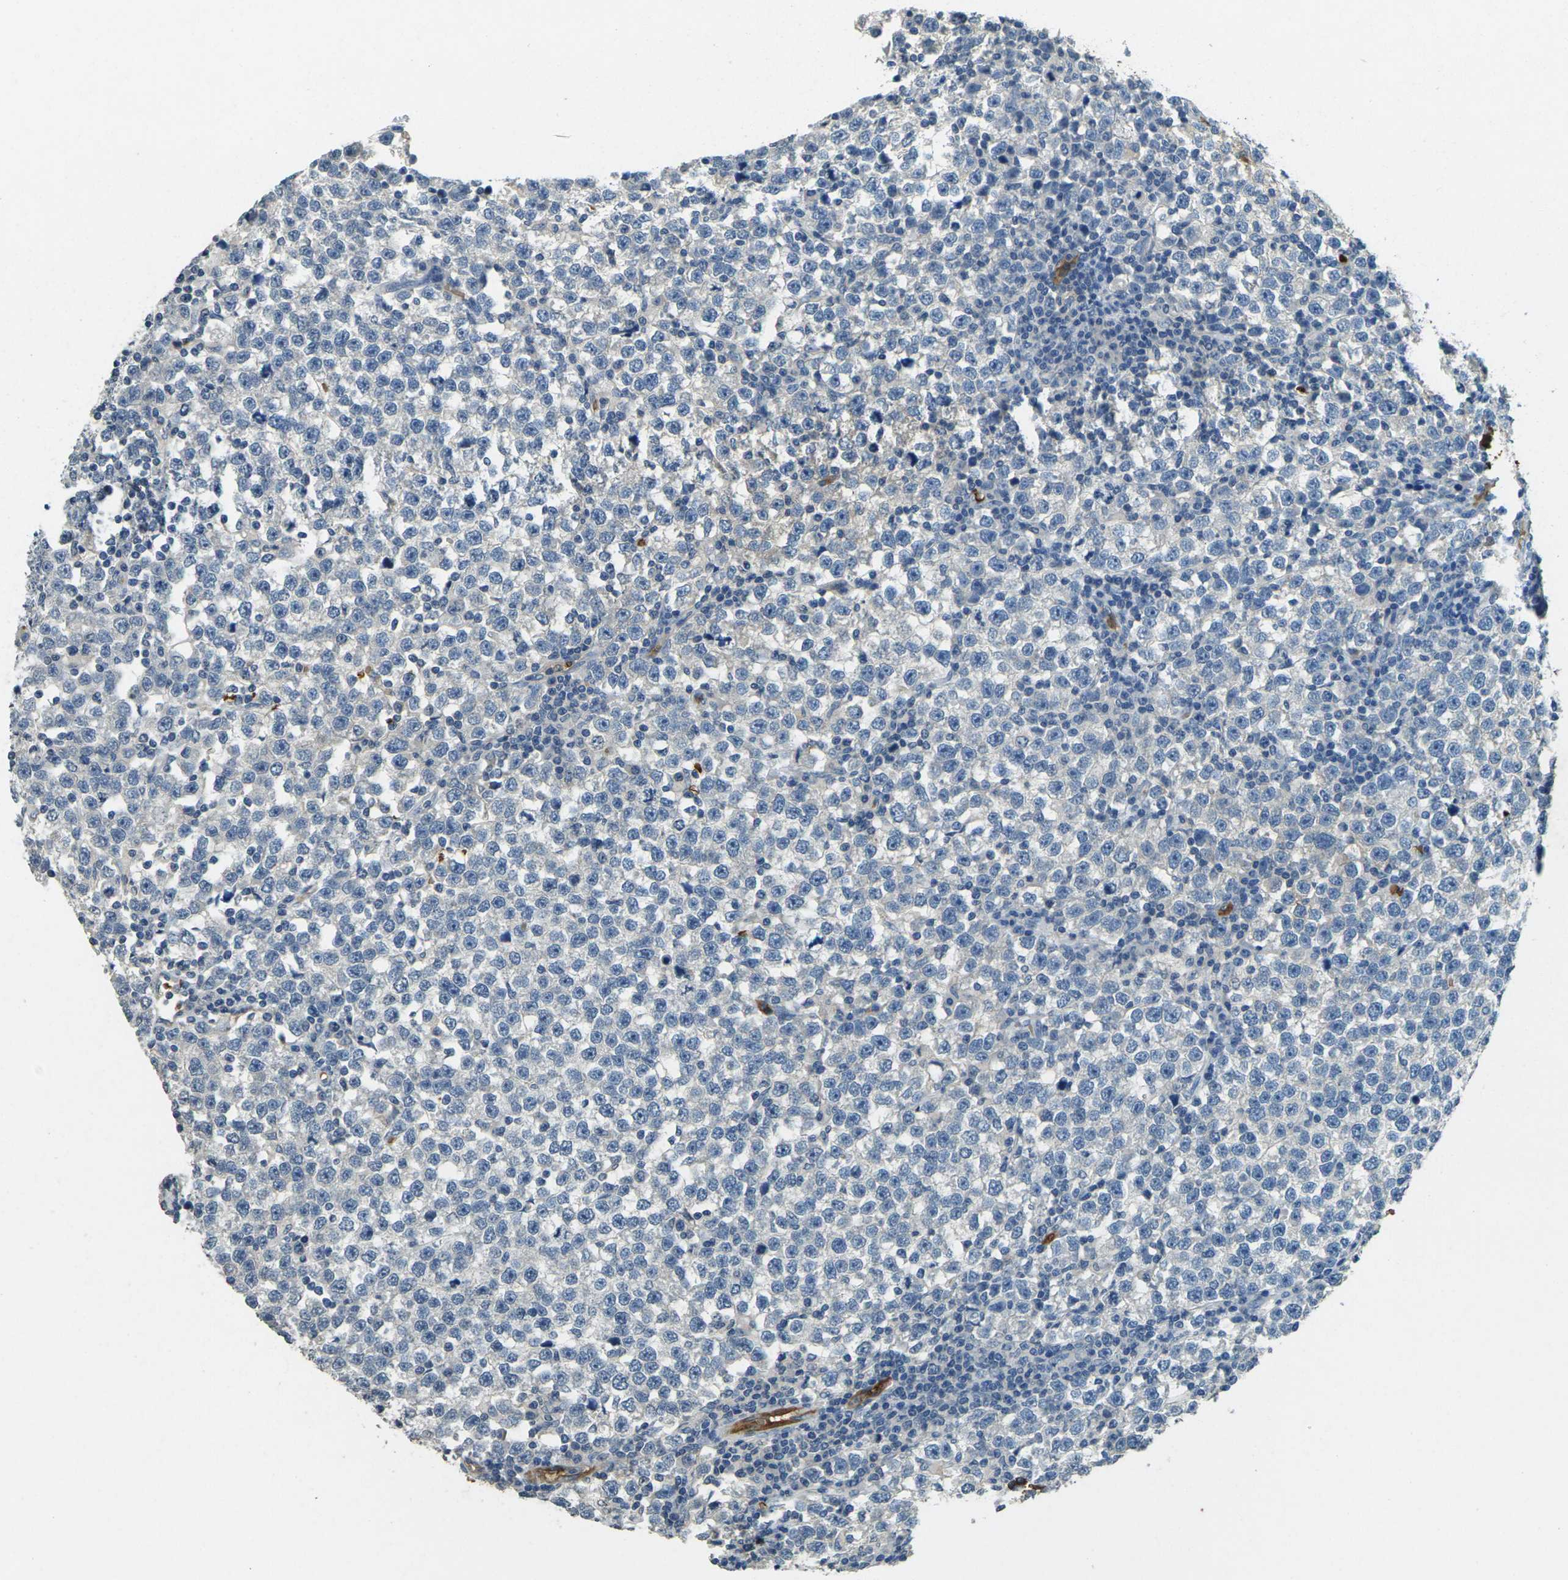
{"staining": {"intensity": "negative", "quantity": "none", "location": "none"}, "tissue": "testis cancer", "cell_type": "Tumor cells", "image_type": "cancer", "snomed": [{"axis": "morphology", "description": "Seminoma, NOS"}, {"axis": "topography", "description": "Testis"}], "caption": "Immunohistochemistry (IHC) image of neoplastic tissue: human testis seminoma stained with DAB exhibits no significant protein positivity in tumor cells. (IHC, brightfield microscopy, high magnification).", "gene": "HBB", "patient": {"sex": "male", "age": 43}}